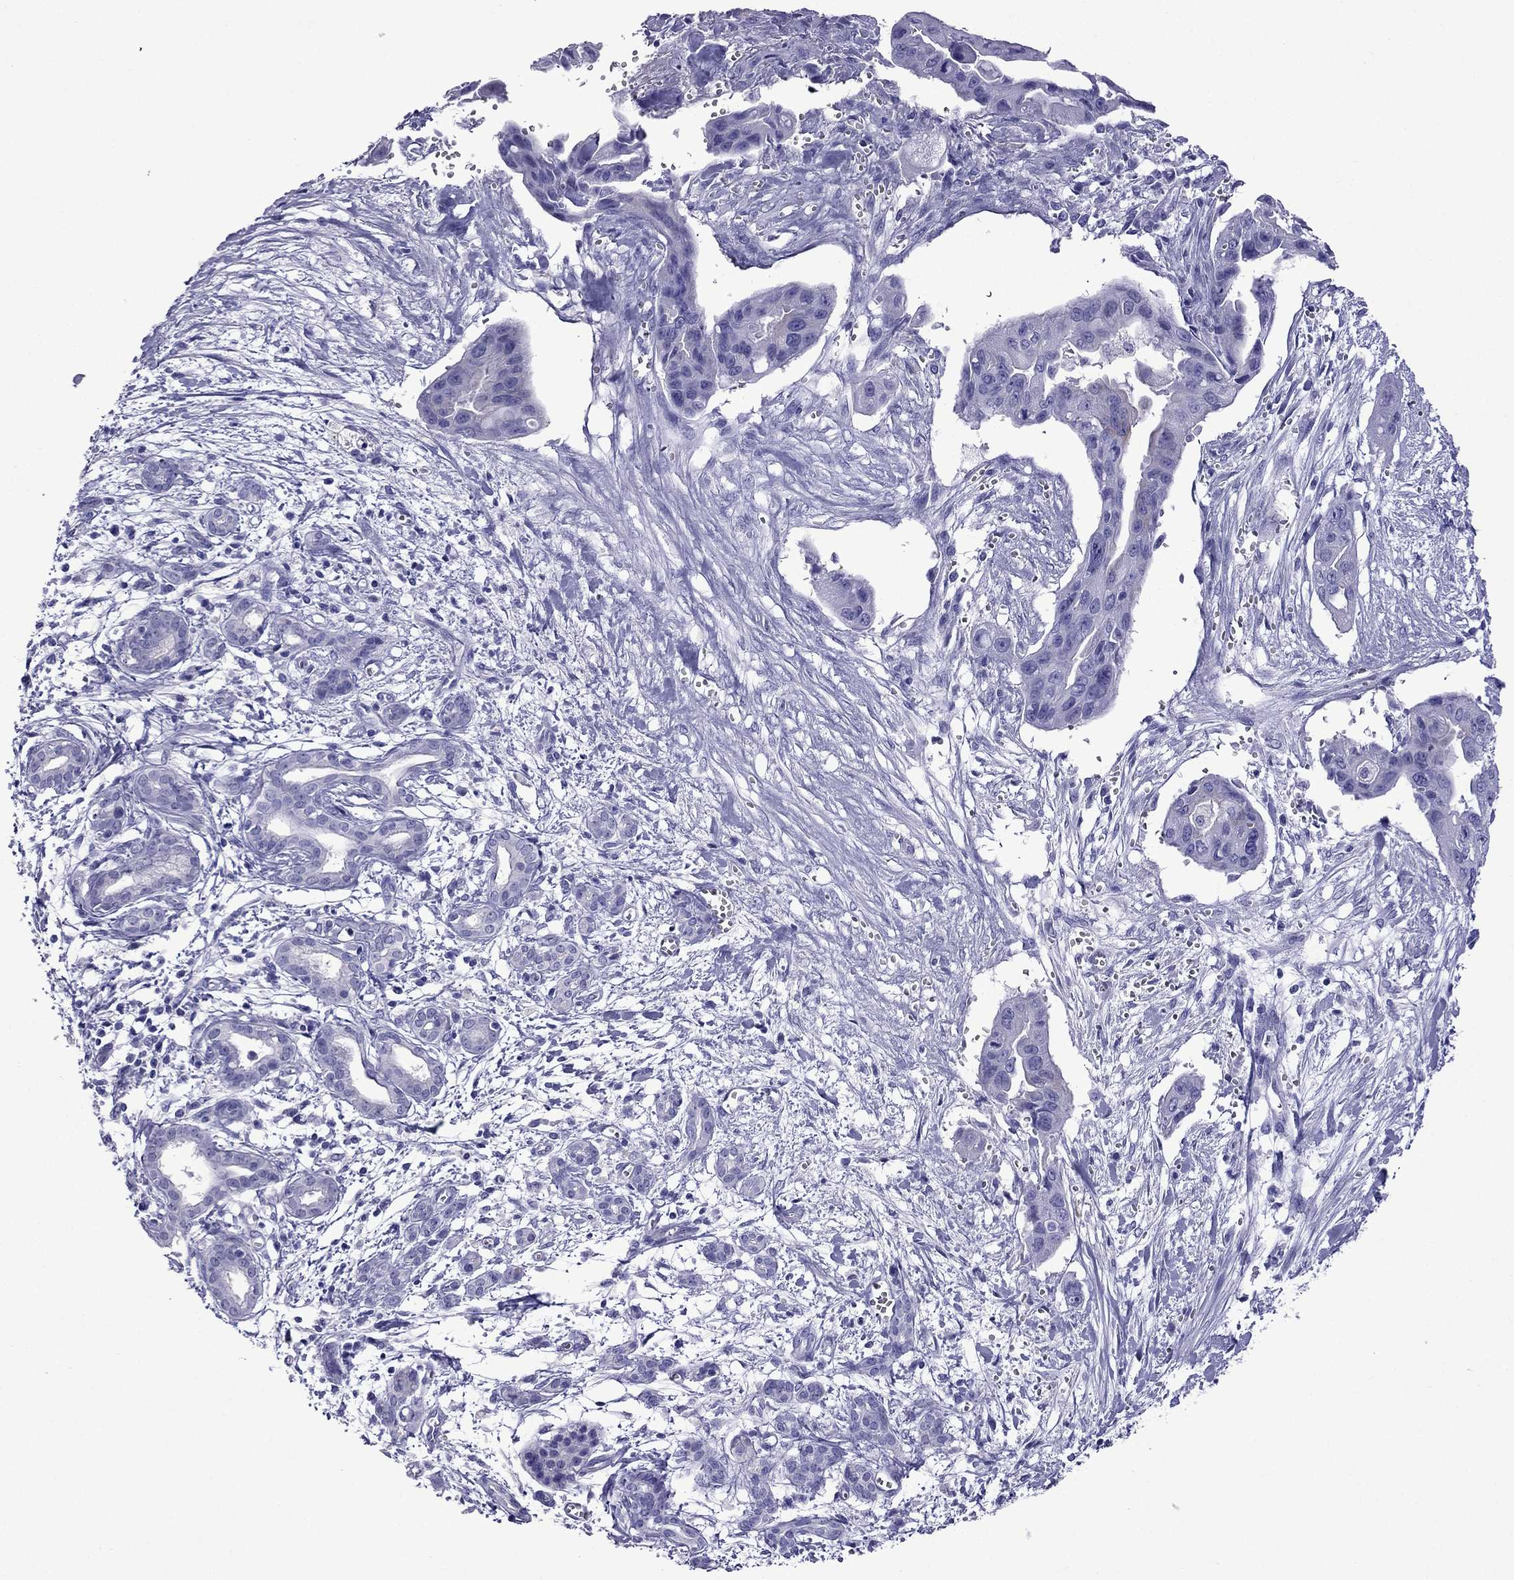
{"staining": {"intensity": "negative", "quantity": "none", "location": "none"}, "tissue": "pancreatic cancer", "cell_type": "Tumor cells", "image_type": "cancer", "snomed": [{"axis": "morphology", "description": "Adenocarcinoma, NOS"}, {"axis": "topography", "description": "Pancreas"}], "caption": "High power microscopy photomicrograph of an immunohistochemistry image of pancreatic cancer, revealing no significant expression in tumor cells. (Brightfield microscopy of DAB (3,3'-diaminobenzidine) immunohistochemistry (IHC) at high magnification).", "gene": "CRYBA1", "patient": {"sex": "male", "age": 60}}